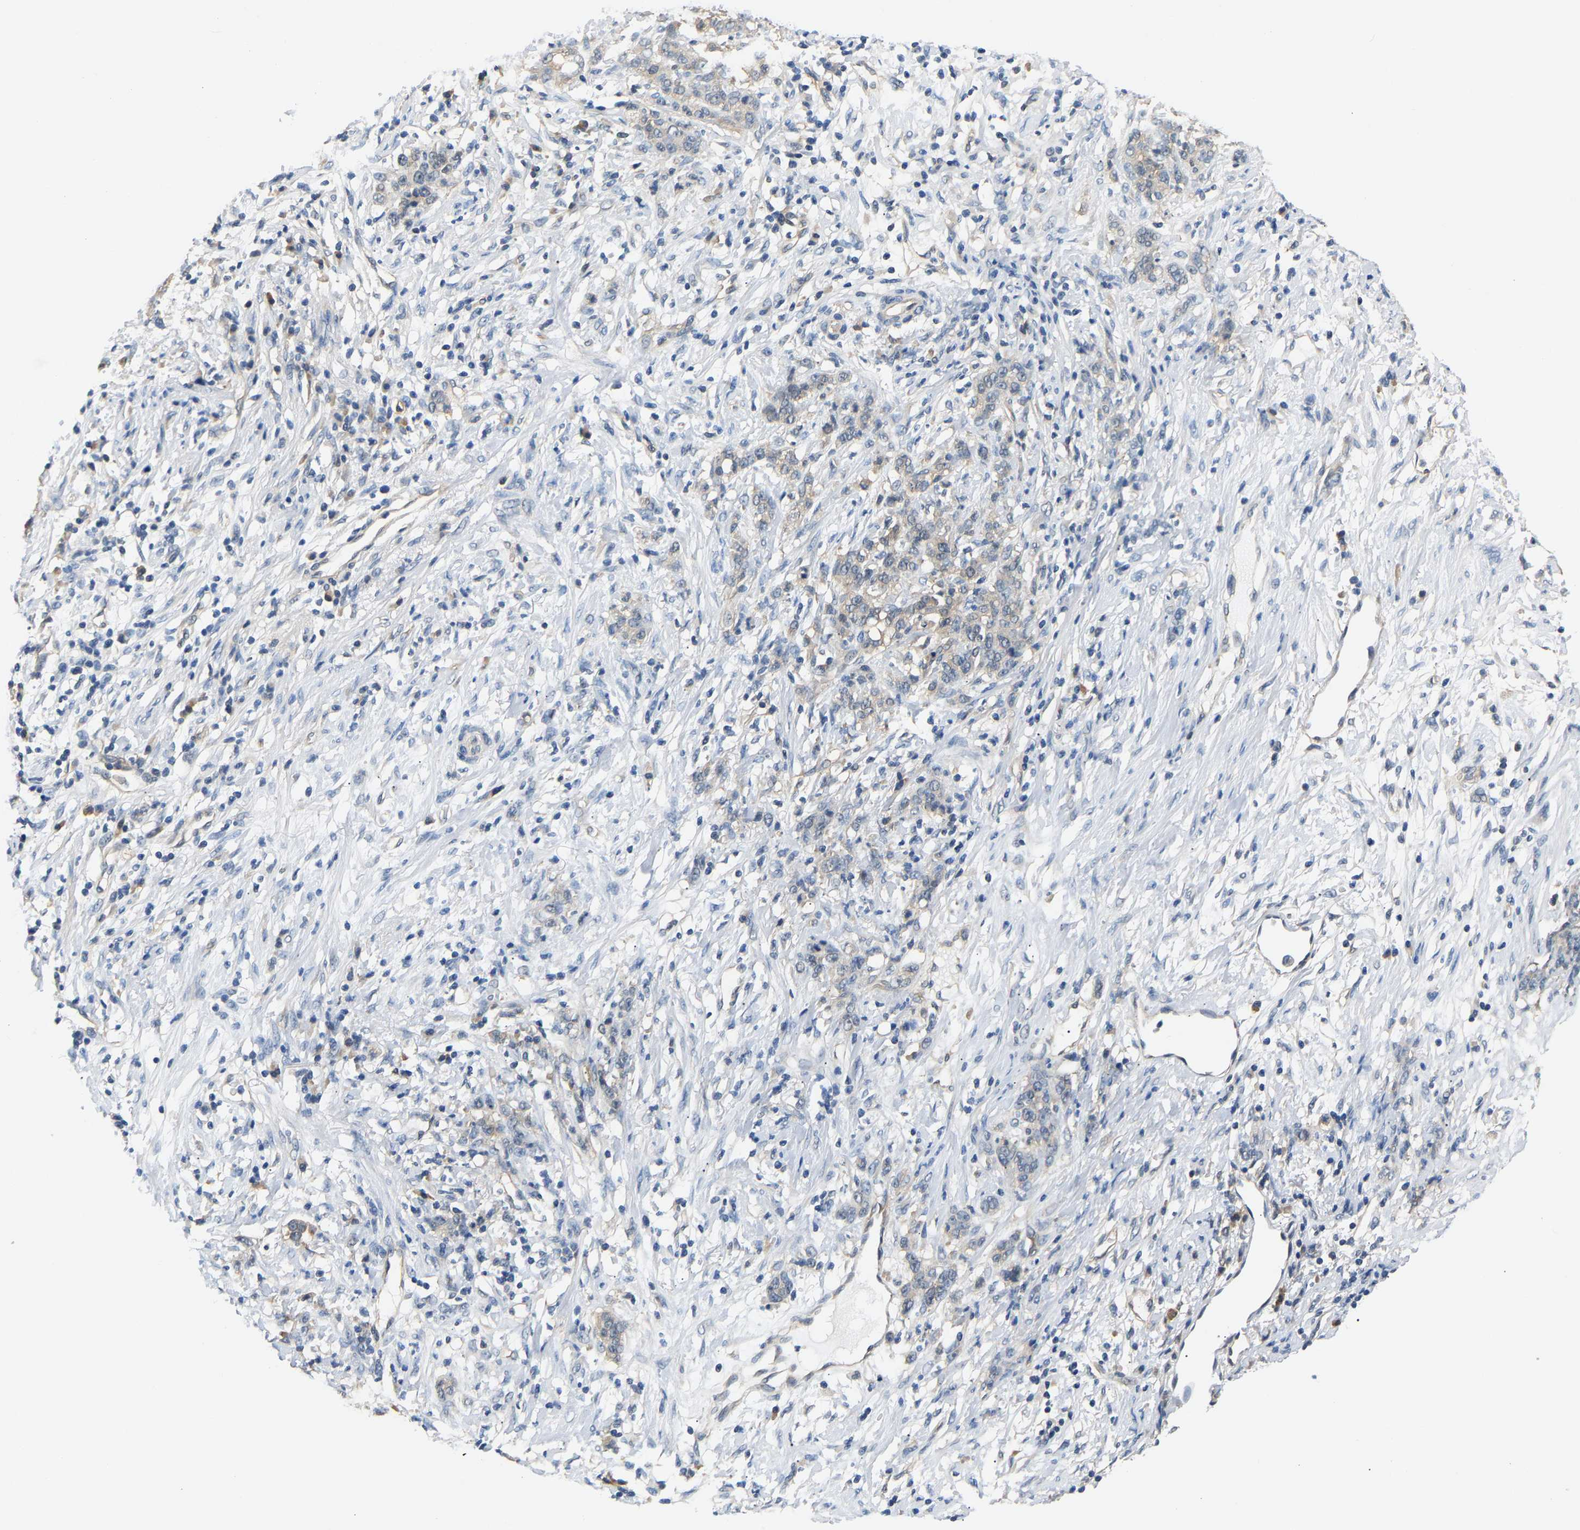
{"staining": {"intensity": "weak", "quantity": "<25%", "location": "cytoplasmic/membranous"}, "tissue": "stomach cancer", "cell_type": "Tumor cells", "image_type": "cancer", "snomed": [{"axis": "morphology", "description": "Adenocarcinoma, NOS"}, {"axis": "topography", "description": "Stomach, lower"}], "caption": "This is a image of immunohistochemistry staining of adenocarcinoma (stomach), which shows no positivity in tumor cells. Nuclei are stained in blue.", "gene": "ARHGEF12", "patient": {"sex": "male", "age": 88}}